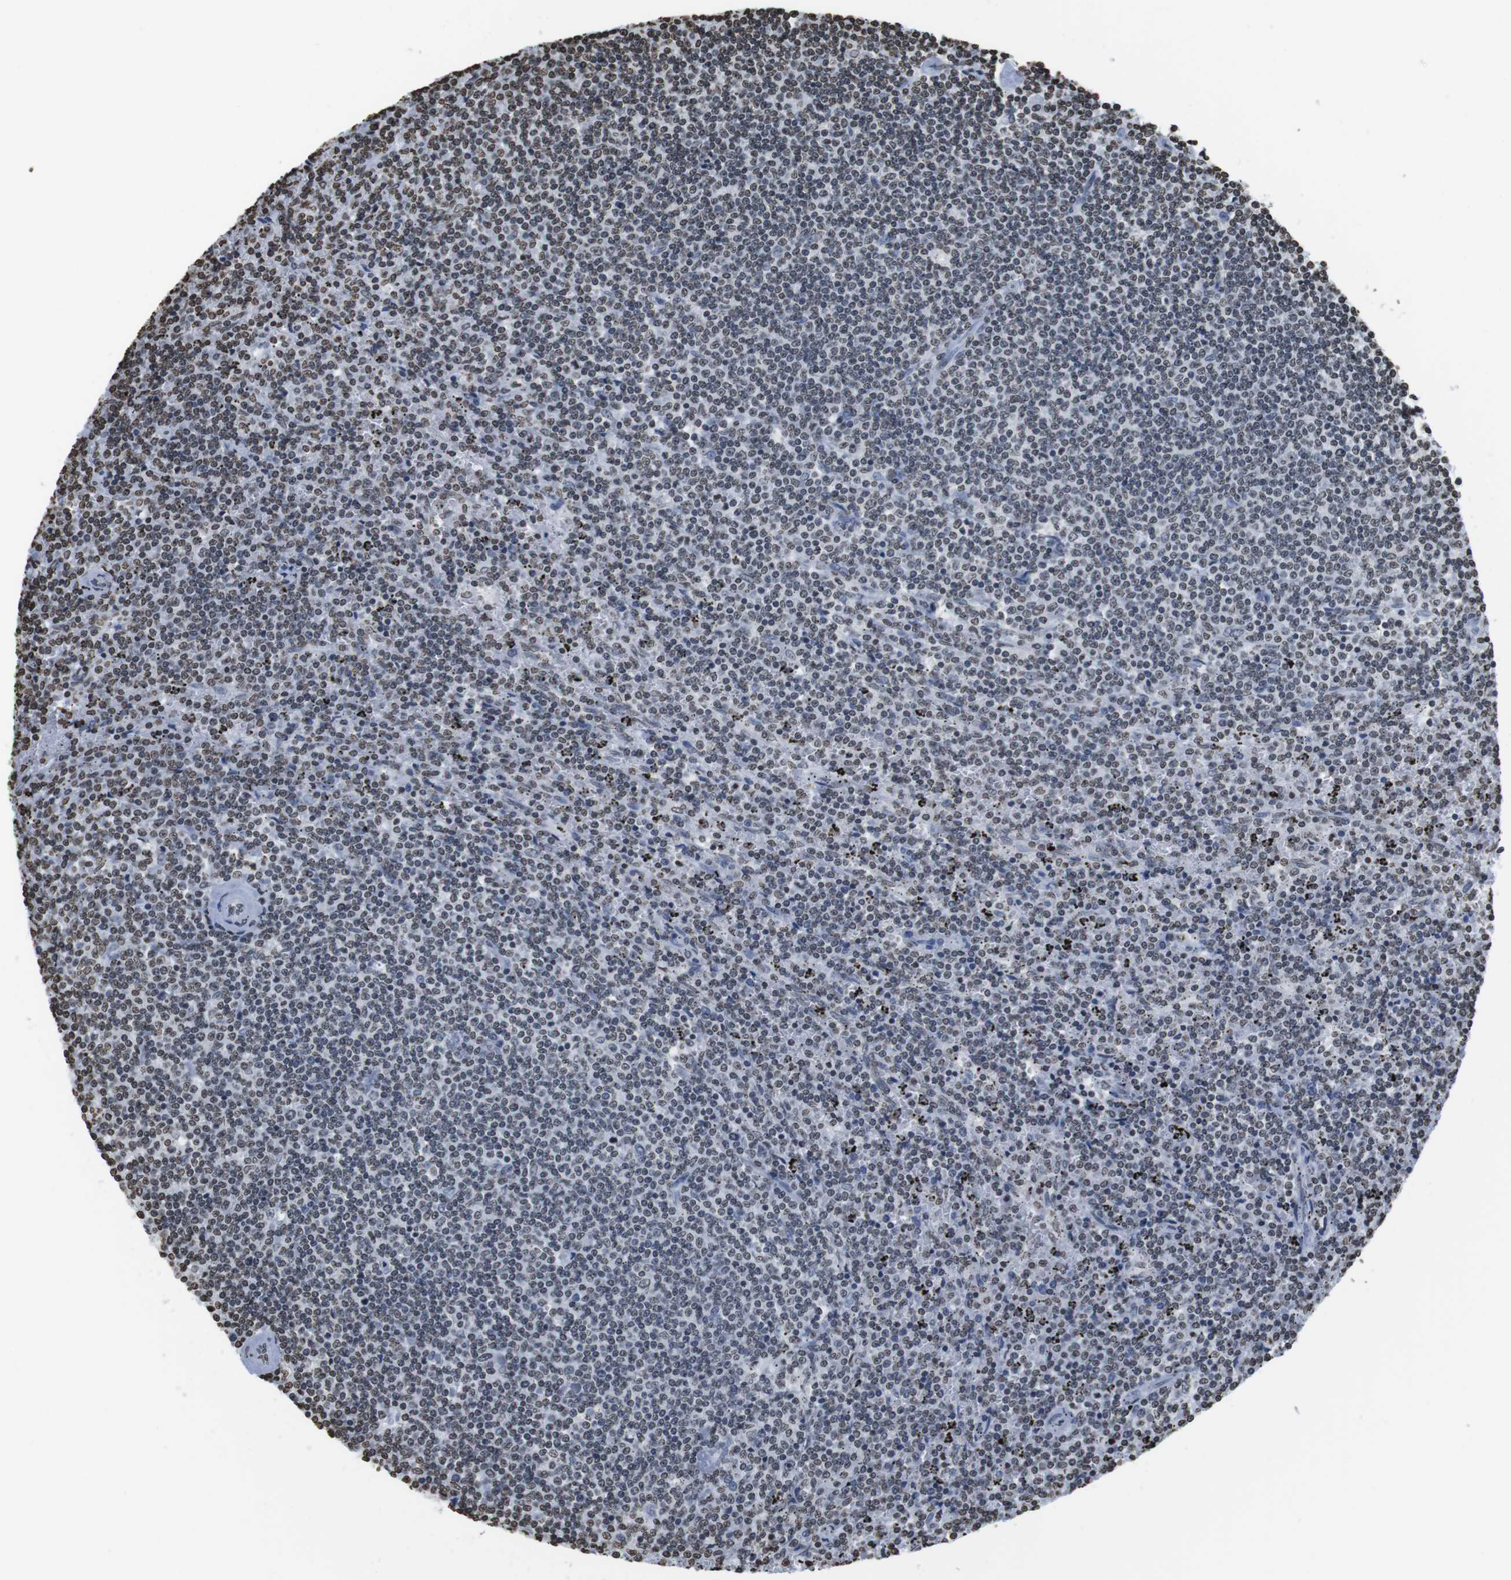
{"staining": {"intensity": "weak", "quantity": "25%-75%", "location": "nuclear"}, "tissue": "lymphoma", "cell_type": "Tumor cells", "image_type": "cancer", "snomed": [{"axis": "morphology", "description": "Malignant lymphoma, non-Hodgkin's type, Low grade"}, {"axis": "topography", "description": "Spleen"}], "caption": "DAB immunohistochemical staining of human low-grade malignant lymphoma, non-Hodgkin's type demonstrates weak nuclear protein positivity in approximately 25%-75% of tumor cells.", "gene": "BSX", "patient": {"sex": "female", "age": 50}}